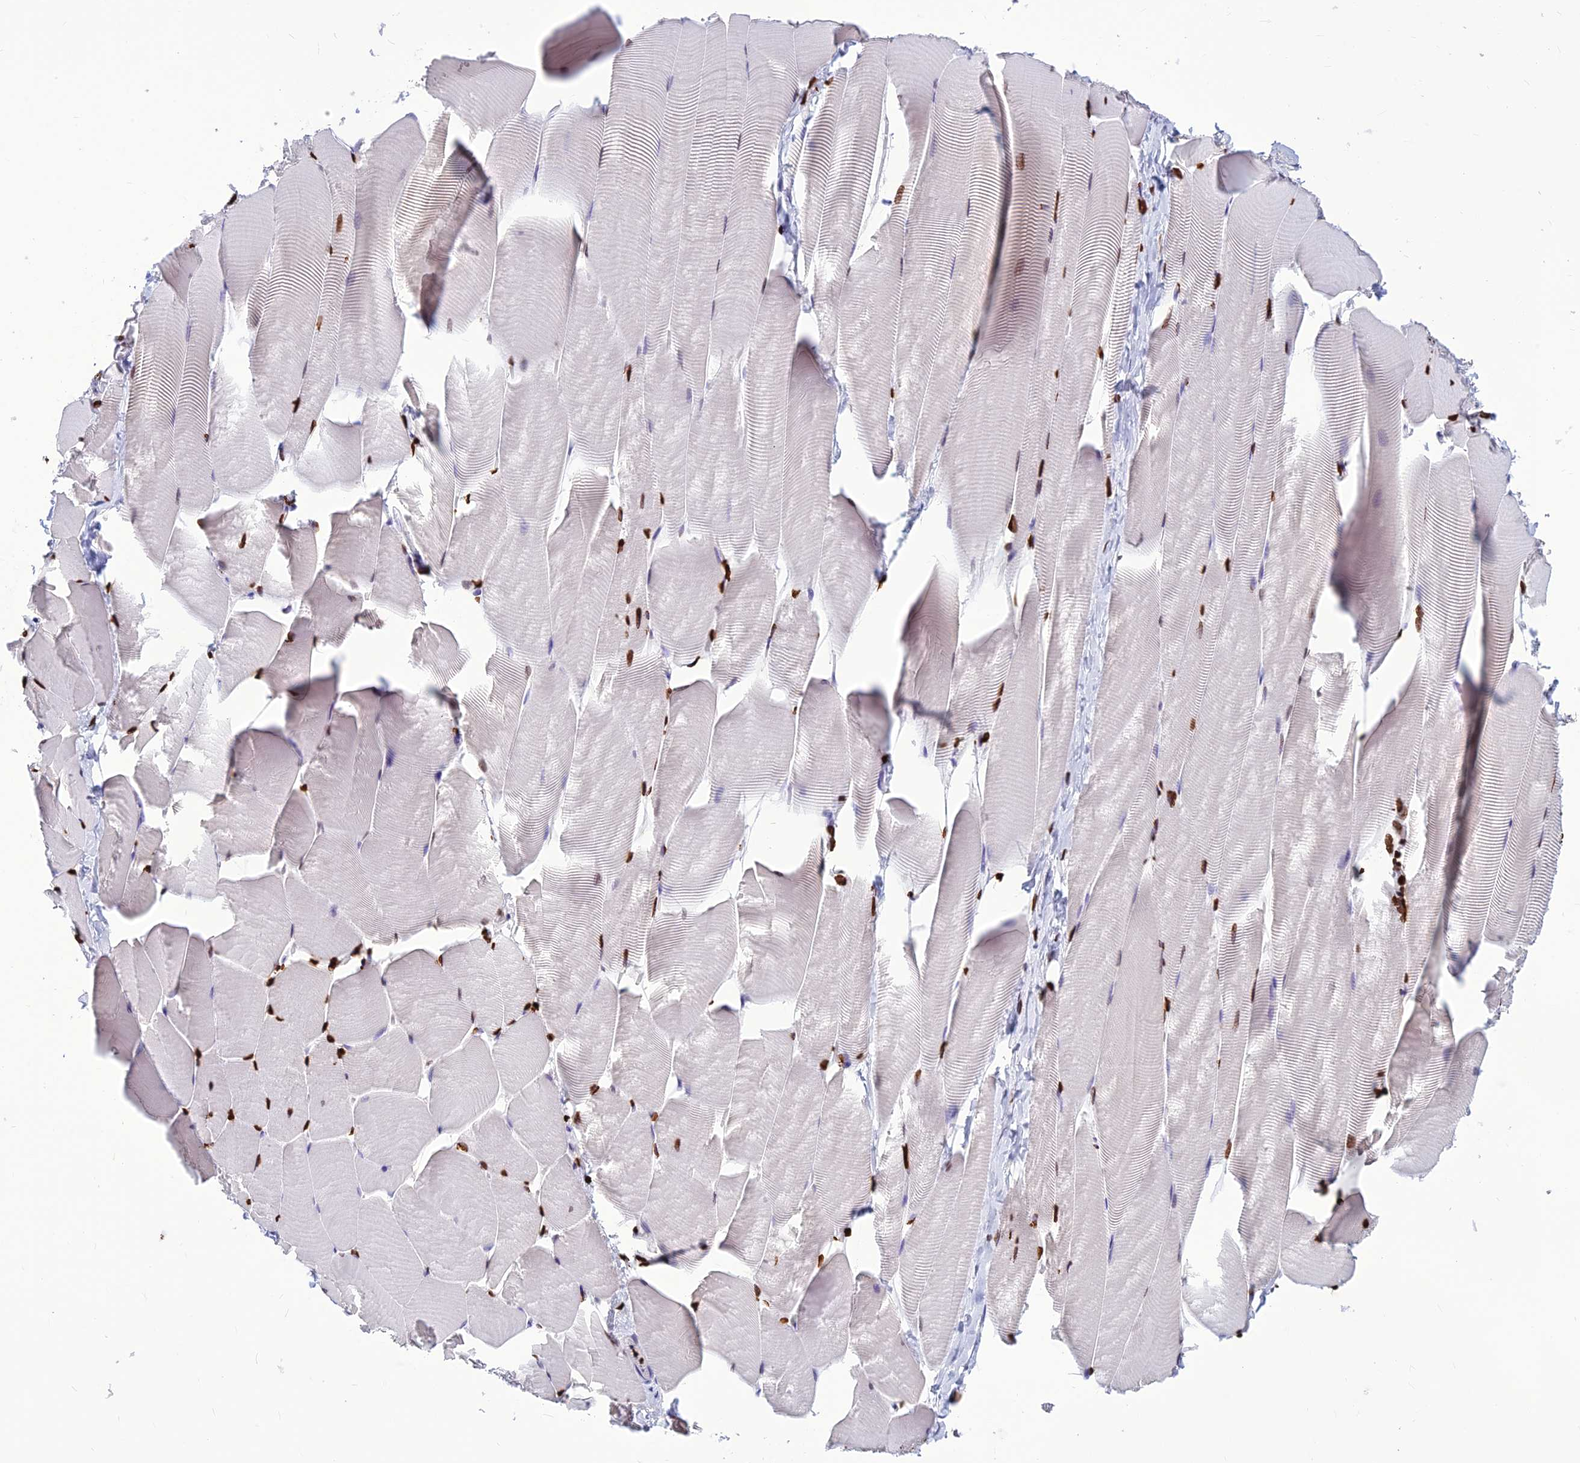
{"staining": {"intensity": "strong", "quantity": "25%-75%", "location": "nuclear"}, "tissue": "skeletal muscle", "cell_type": "Myocytes", "image_type": "normal", "snomed": [{"axis": "morphology", "description": "Normal tissue, NOS"}, {"axis": "topography", "description": "Skeletal muscle"}], "caption": "A brown stain shows strong nuclear expression of a protein in myocytes of benign skeletal muscle. The staining was performed using DAB, with brown indicating positive protein expression. Nuclei are stained blue with hematoxylin.", "gene": "AKAP17A", "patient": {"sex": "male", "age": 25}}